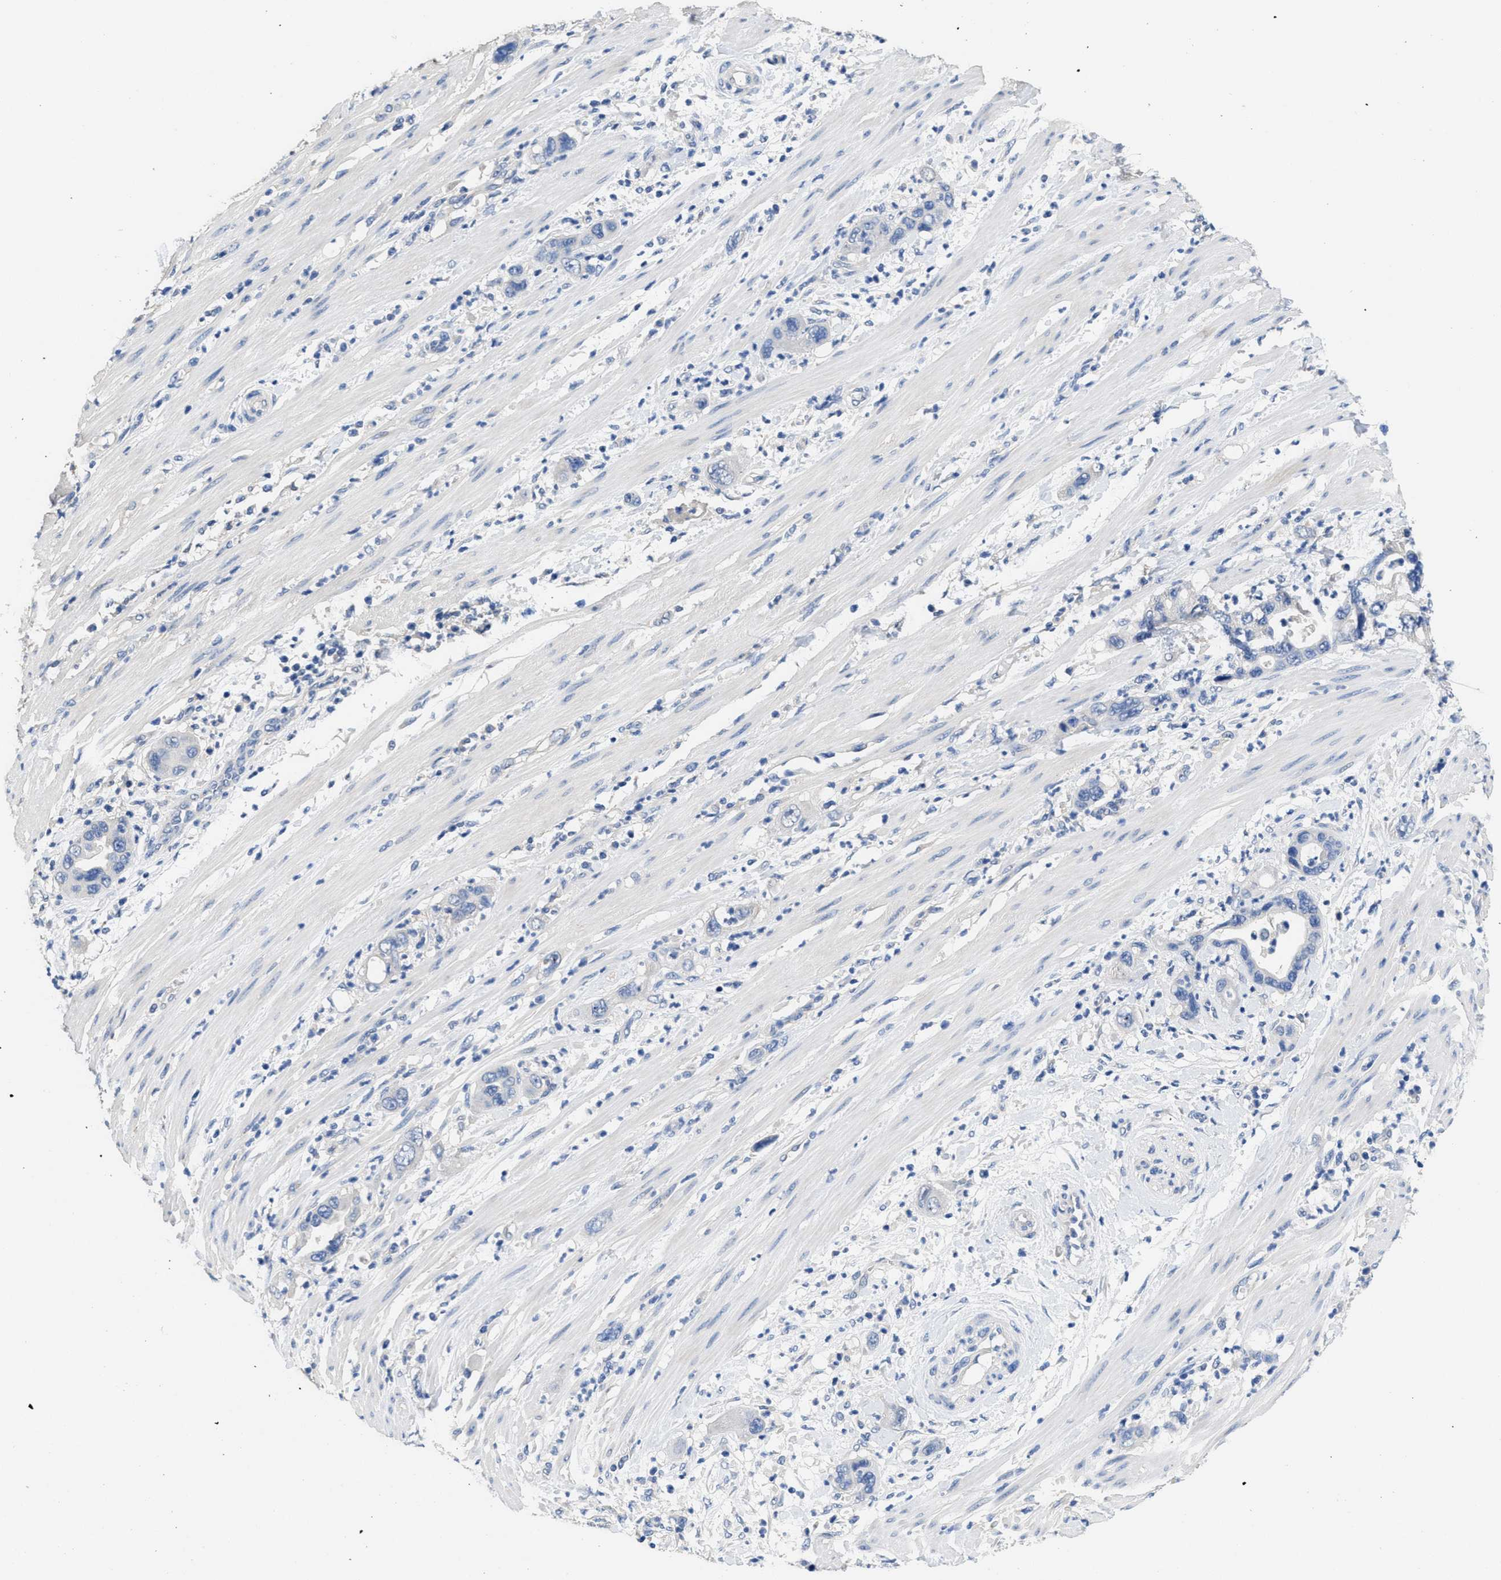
{"staining": {"intensity": "negative", "quantity": "none", "location": "none"}, "tissue": "pancreatic cancer", "cell_type": "Tumor cells", "image_type": "cancer", "snomed": [{"axis": "morphology", "description": "Adenocarcinoma, NOS"}, {"axis": "topography", "description": "Pancreas"}], "caption": "There is no significant expression in tumor cells of pancreatic cancer.", "gene": "CA9", "patient": {"sex": "female", "age": 71}}